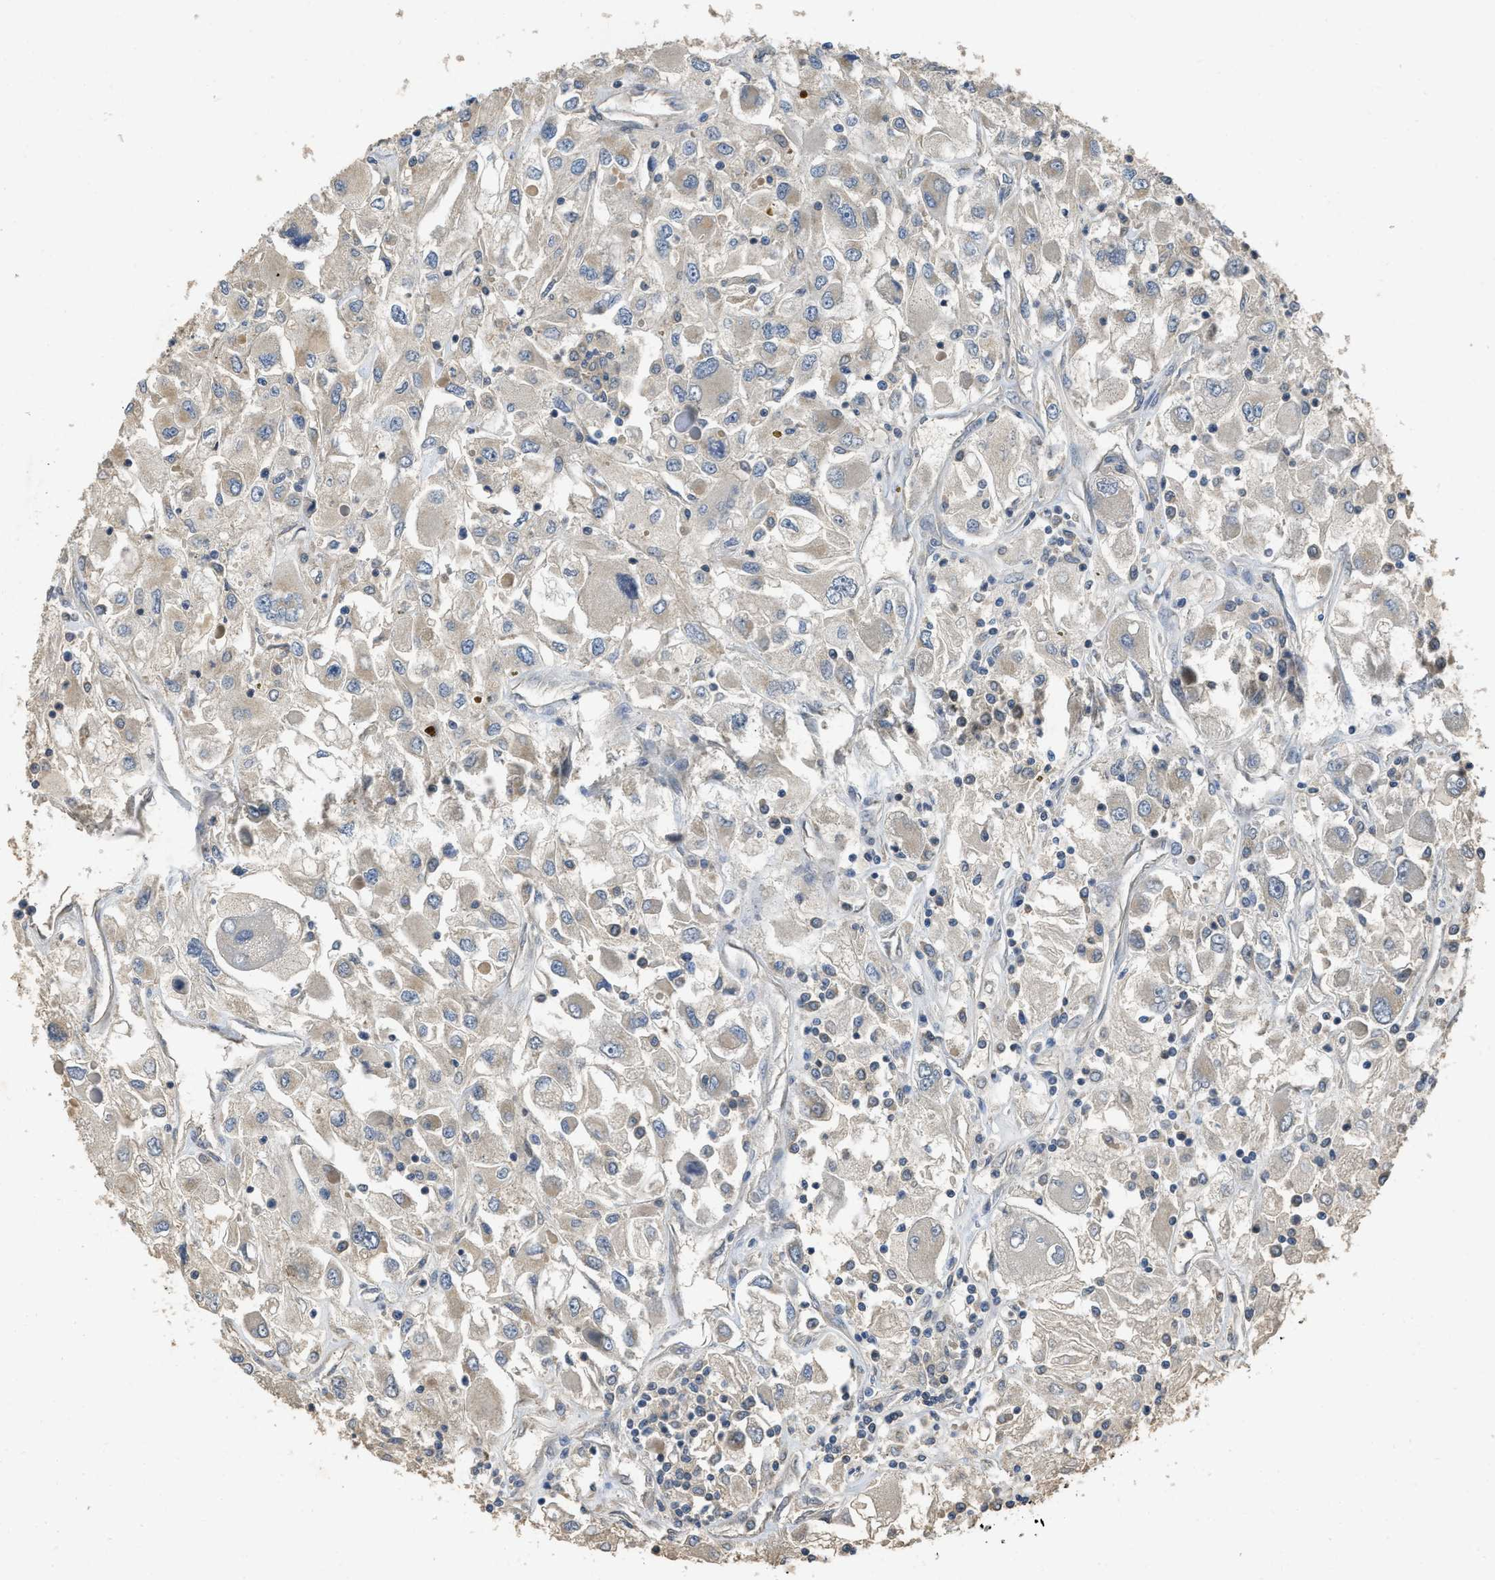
{"staining": {"intensity": "negative", "quantity": "none", "location": "none"}, "tissue": "renal cancer", "cell_type": "Tumor cells", "image_type": "cancer", "snomed": [{"axis": "morphology", "description": "Adenocarcinoma, NOS"}, {"axis": "topography", "description": "Kidney"}], "caption": "A high-resolution histopathology image shows IHC staining of renal cancer, which exhibits no significant staining in tumor cells. (Immunohistochemistry, brightfield microscopy, high magnification).", "gene": "PPP3CA", "patient": {"sex": "female", "age": 52}}